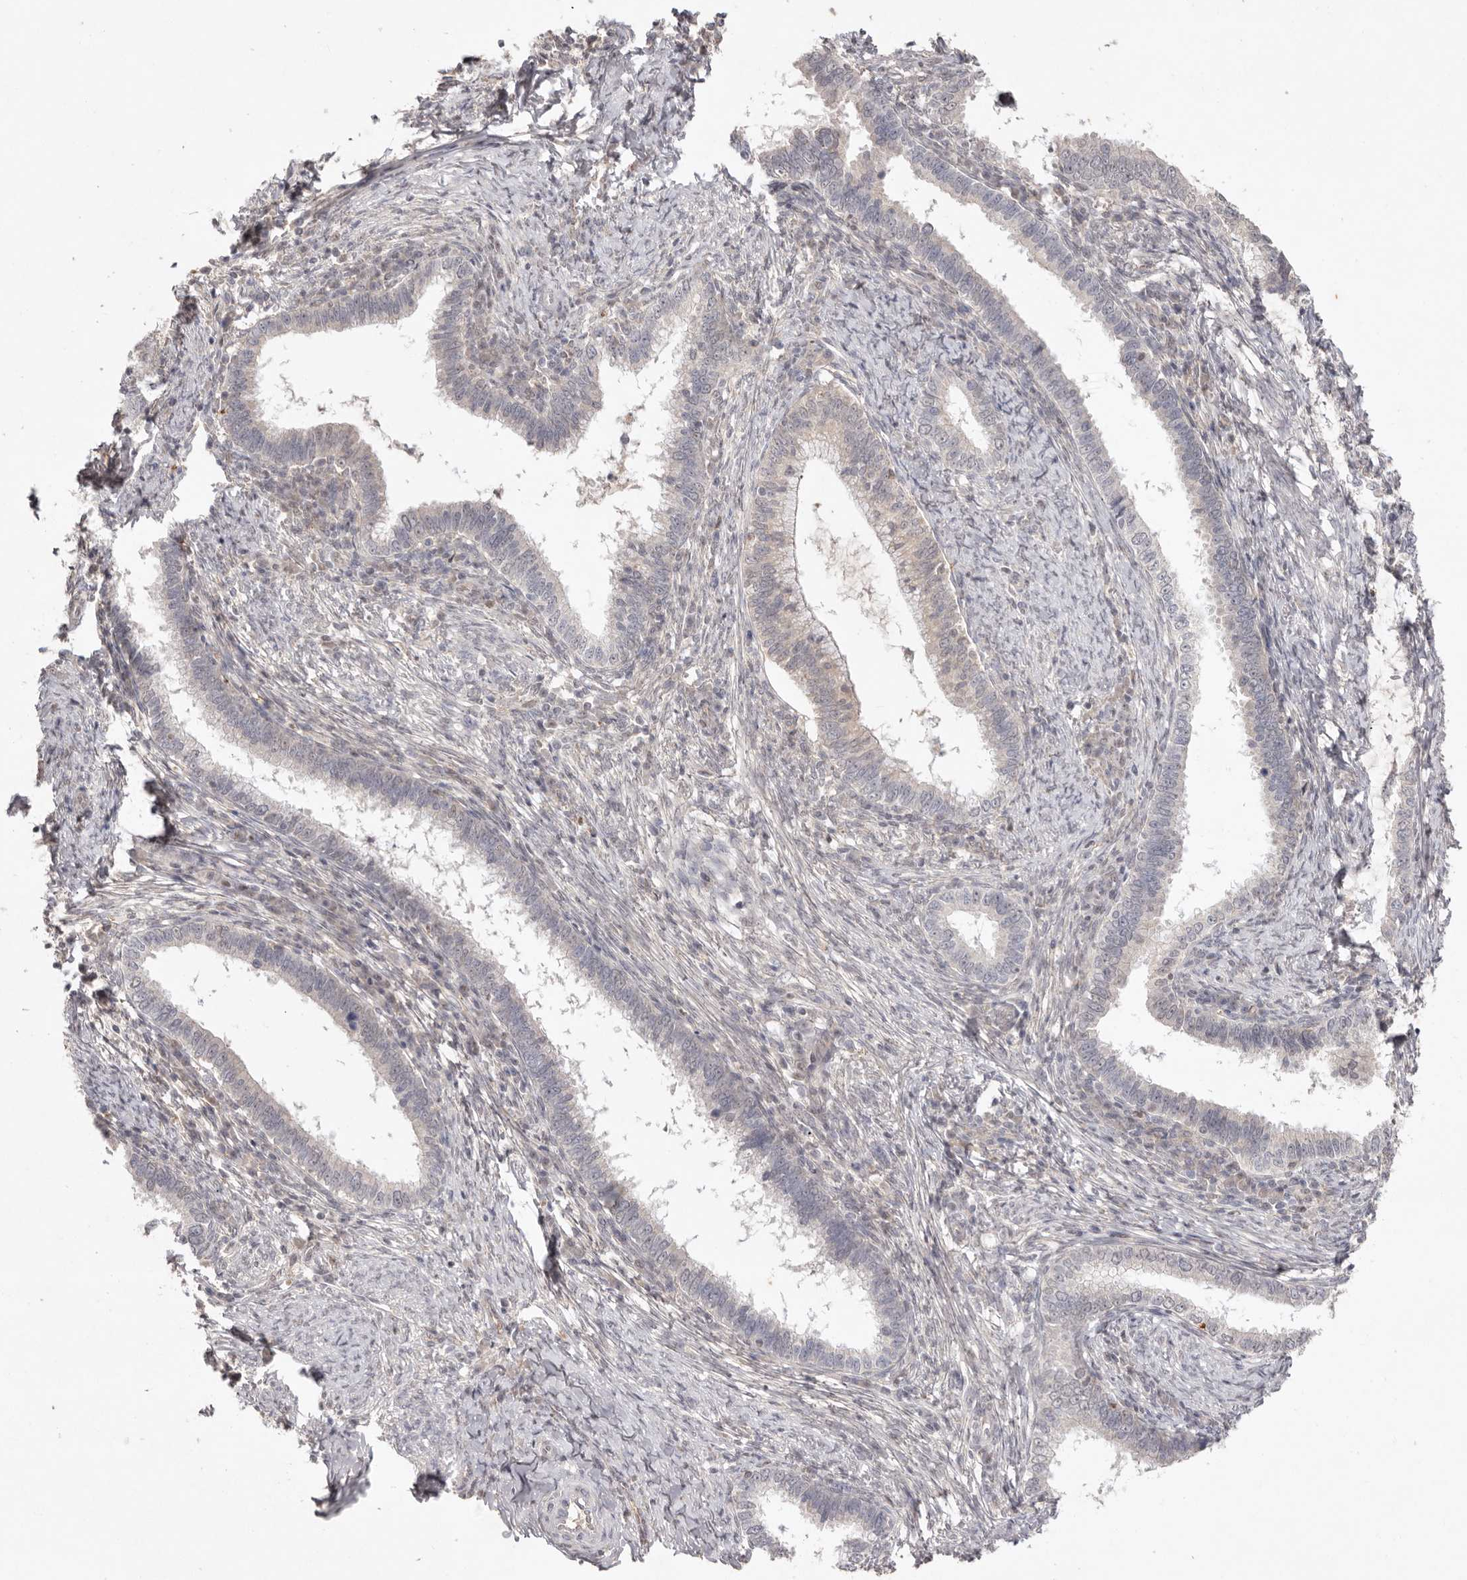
{"staining": {"intensity": "negative", "quantity": "none", "location": "none"}, "tissue": "cervical cancer", "cell_type": "Tumor cells", "image_type": "cancer", "snomed": [{"axis": "morphology", "description": "Adenocarcinoma, NOS"}, {"axis": "topography", "description": "Cervix"}], "caption": "Tumor cells are negative for protein expression in human cervical cancer (adenocarcinoma). (DAB immunohistochemistry, high magnification).", "gene": "TADA1", "patient": {"sex": "female", "age": 36}}